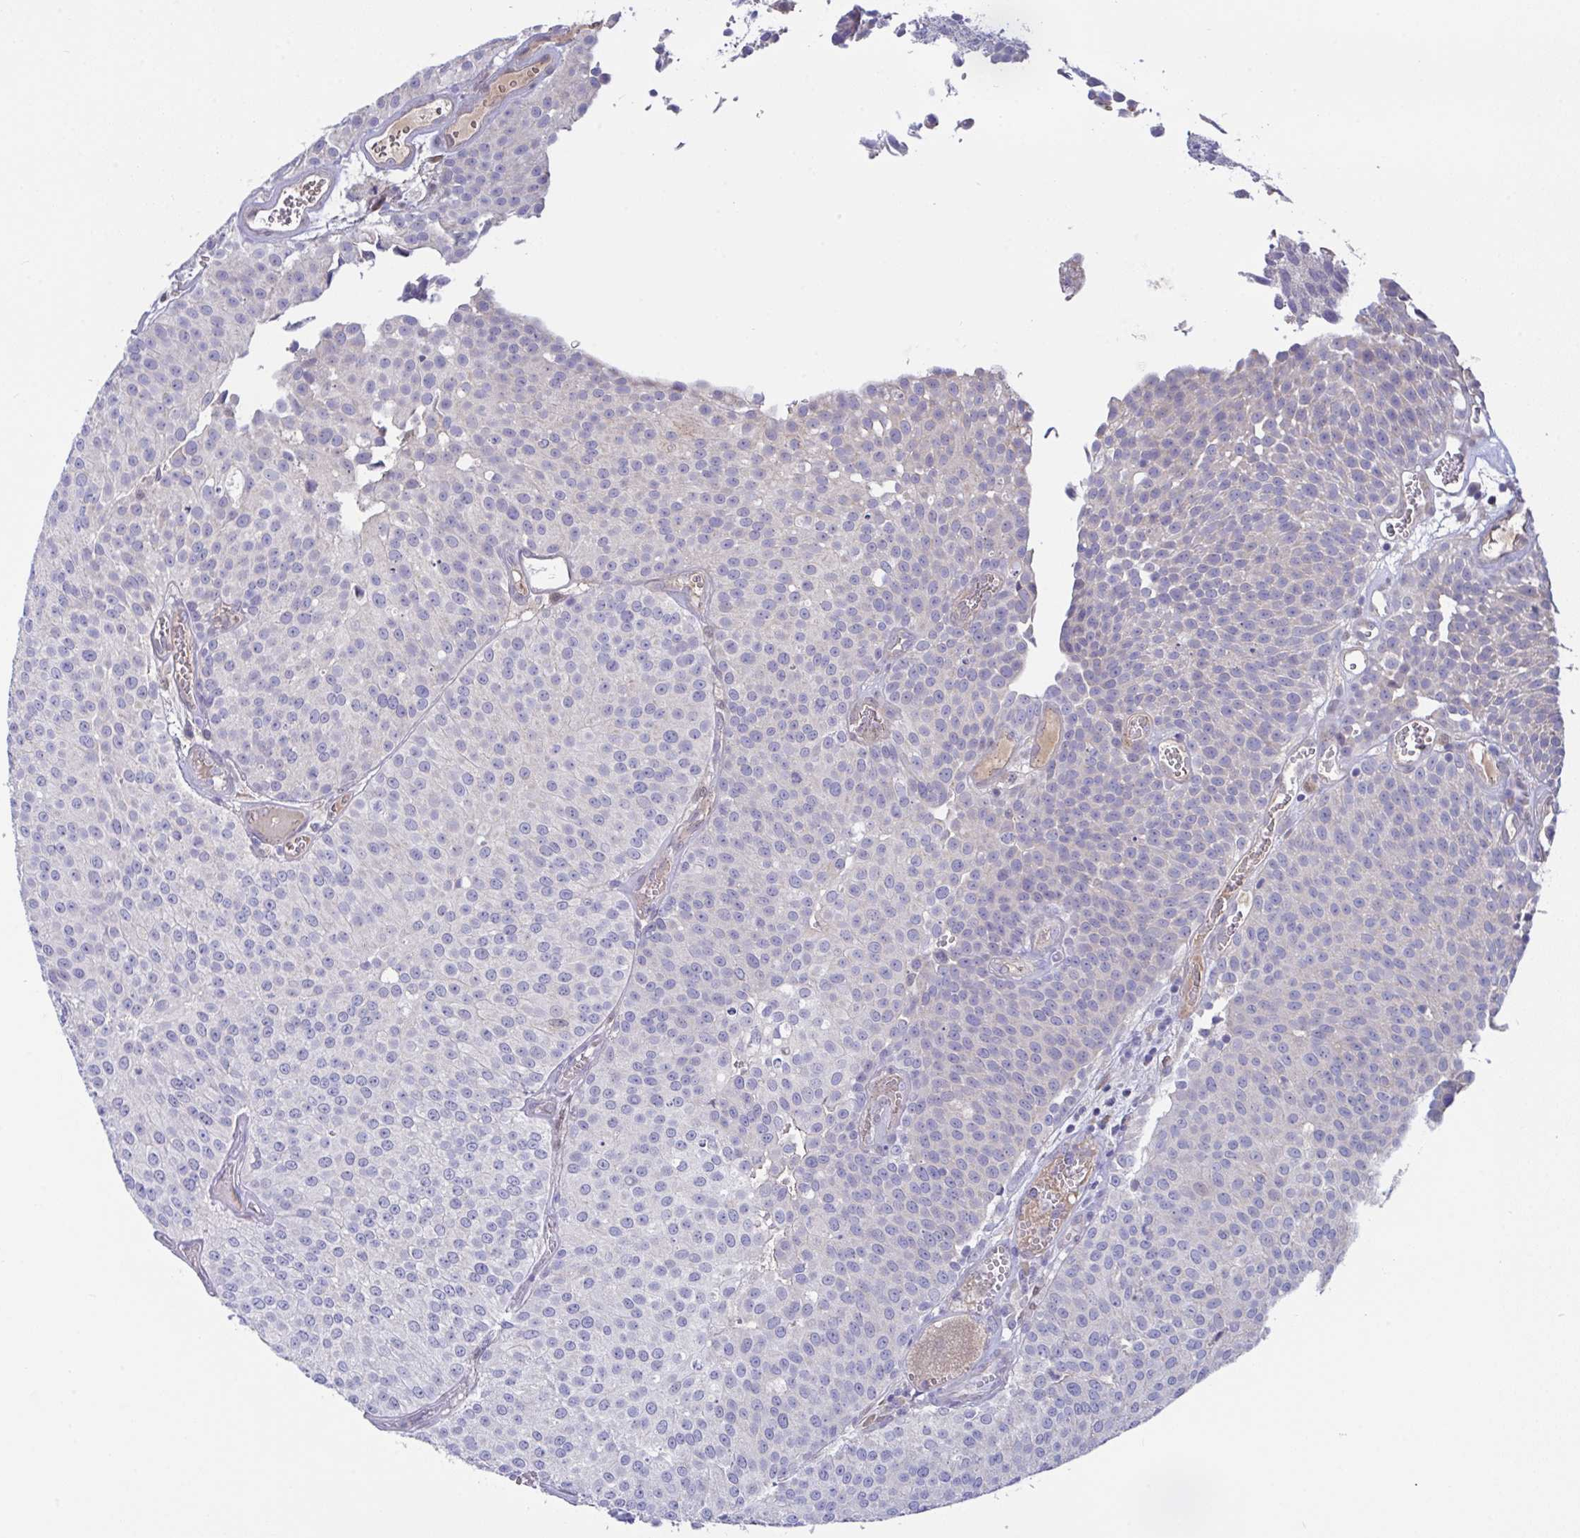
{"staining": {"intensity": "negative", "quantity": "none", "location": "none"}, "tissue": "urothelial cancer", "cell_type": "Tumor cells", "image_type": "cancer", "snomed": [{"axis": "morphology", "description": "Urothelial carcinoma, Low grade"}, {"axis": "topography", "description": "Urinary bladder"}], "caption": "The immunohistochemistry (IHC) micrograph has no significant positivity in tumor cells of urothelial cancer tissue.", "gene": "L3HYPDH", "patient": {"sex": "female", "age": 79}}